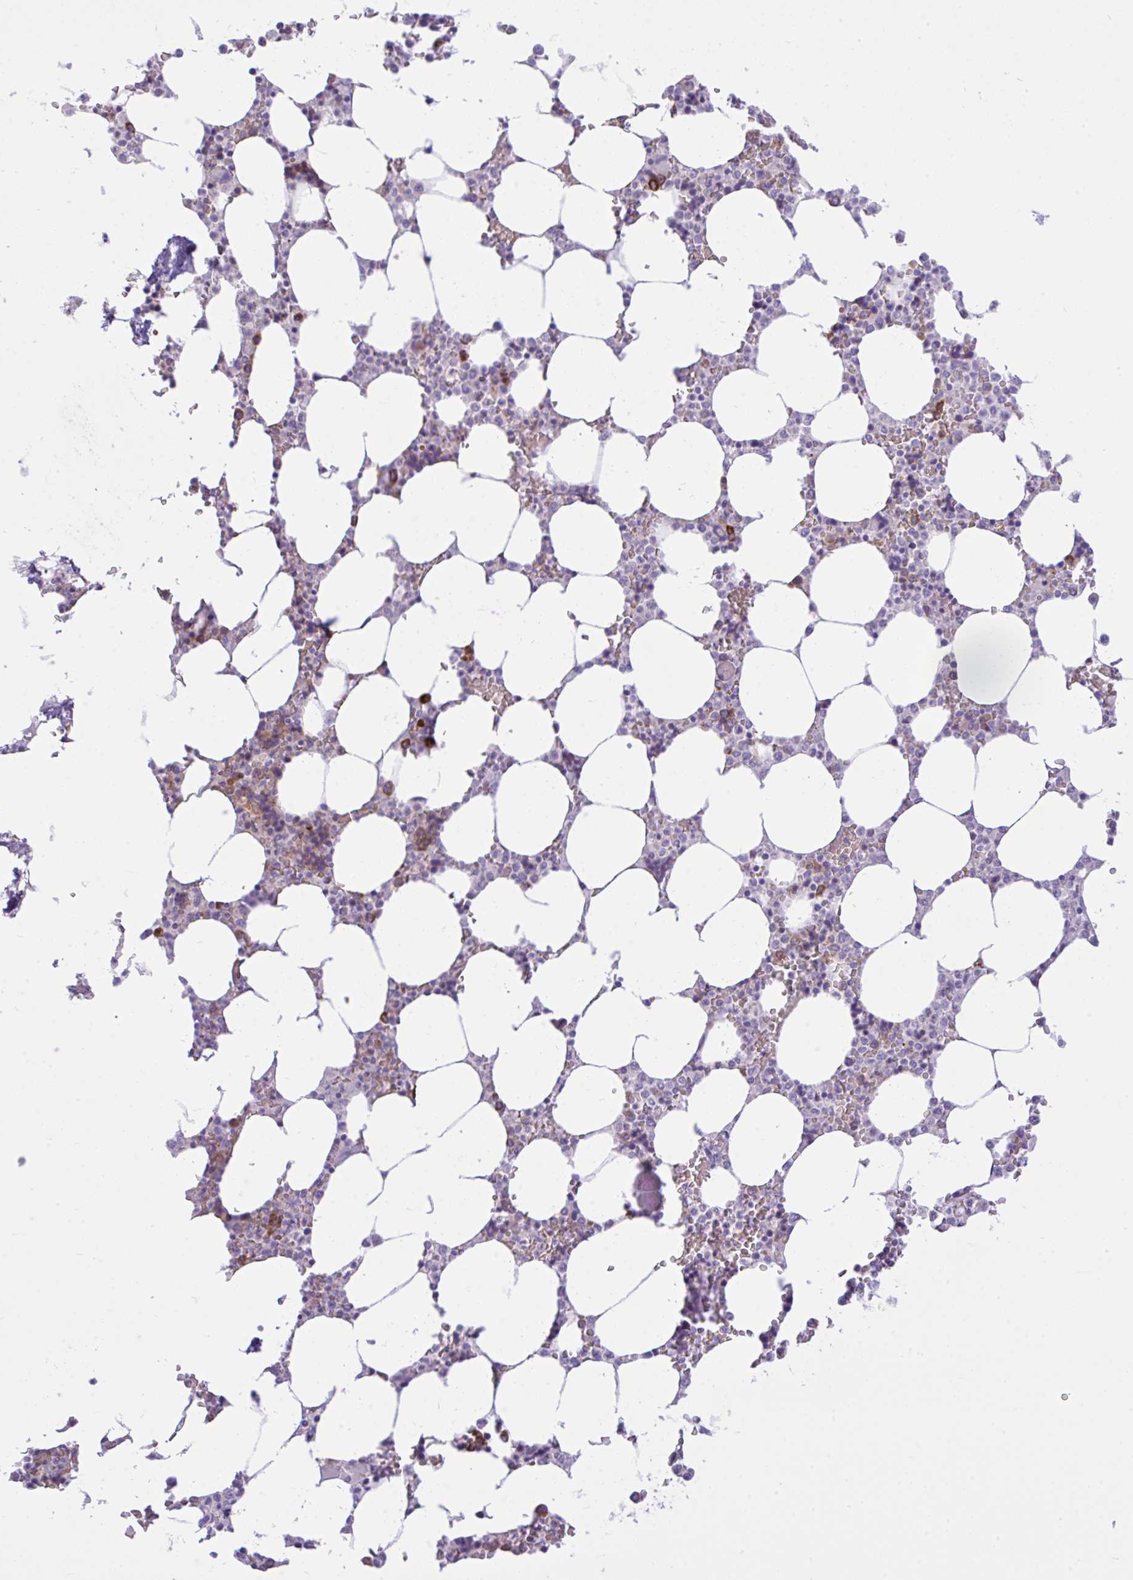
{"staining": {"intensity": "moderate", "quantity": "<25%", "location": "cytoplasmic/membranous"}, "tissue": "bone marrow", "cell_type": "Hematopoietic cells", "image_type": "normal", "snomed": [{"axis": "morphology", "description": "Normal tissue, NOS"}, {"axis": "topography", "description": "Bone marrow"}], "caption": "An IHC micrograph of unremarkable tissue is shown. Protein staining in brown highlights moderate cytoplasmic/membranous positivity in bone marrow within hematopoietic cells.", "gene": "EEF1A1", "patient": {"sex": "male", "age": 64}}